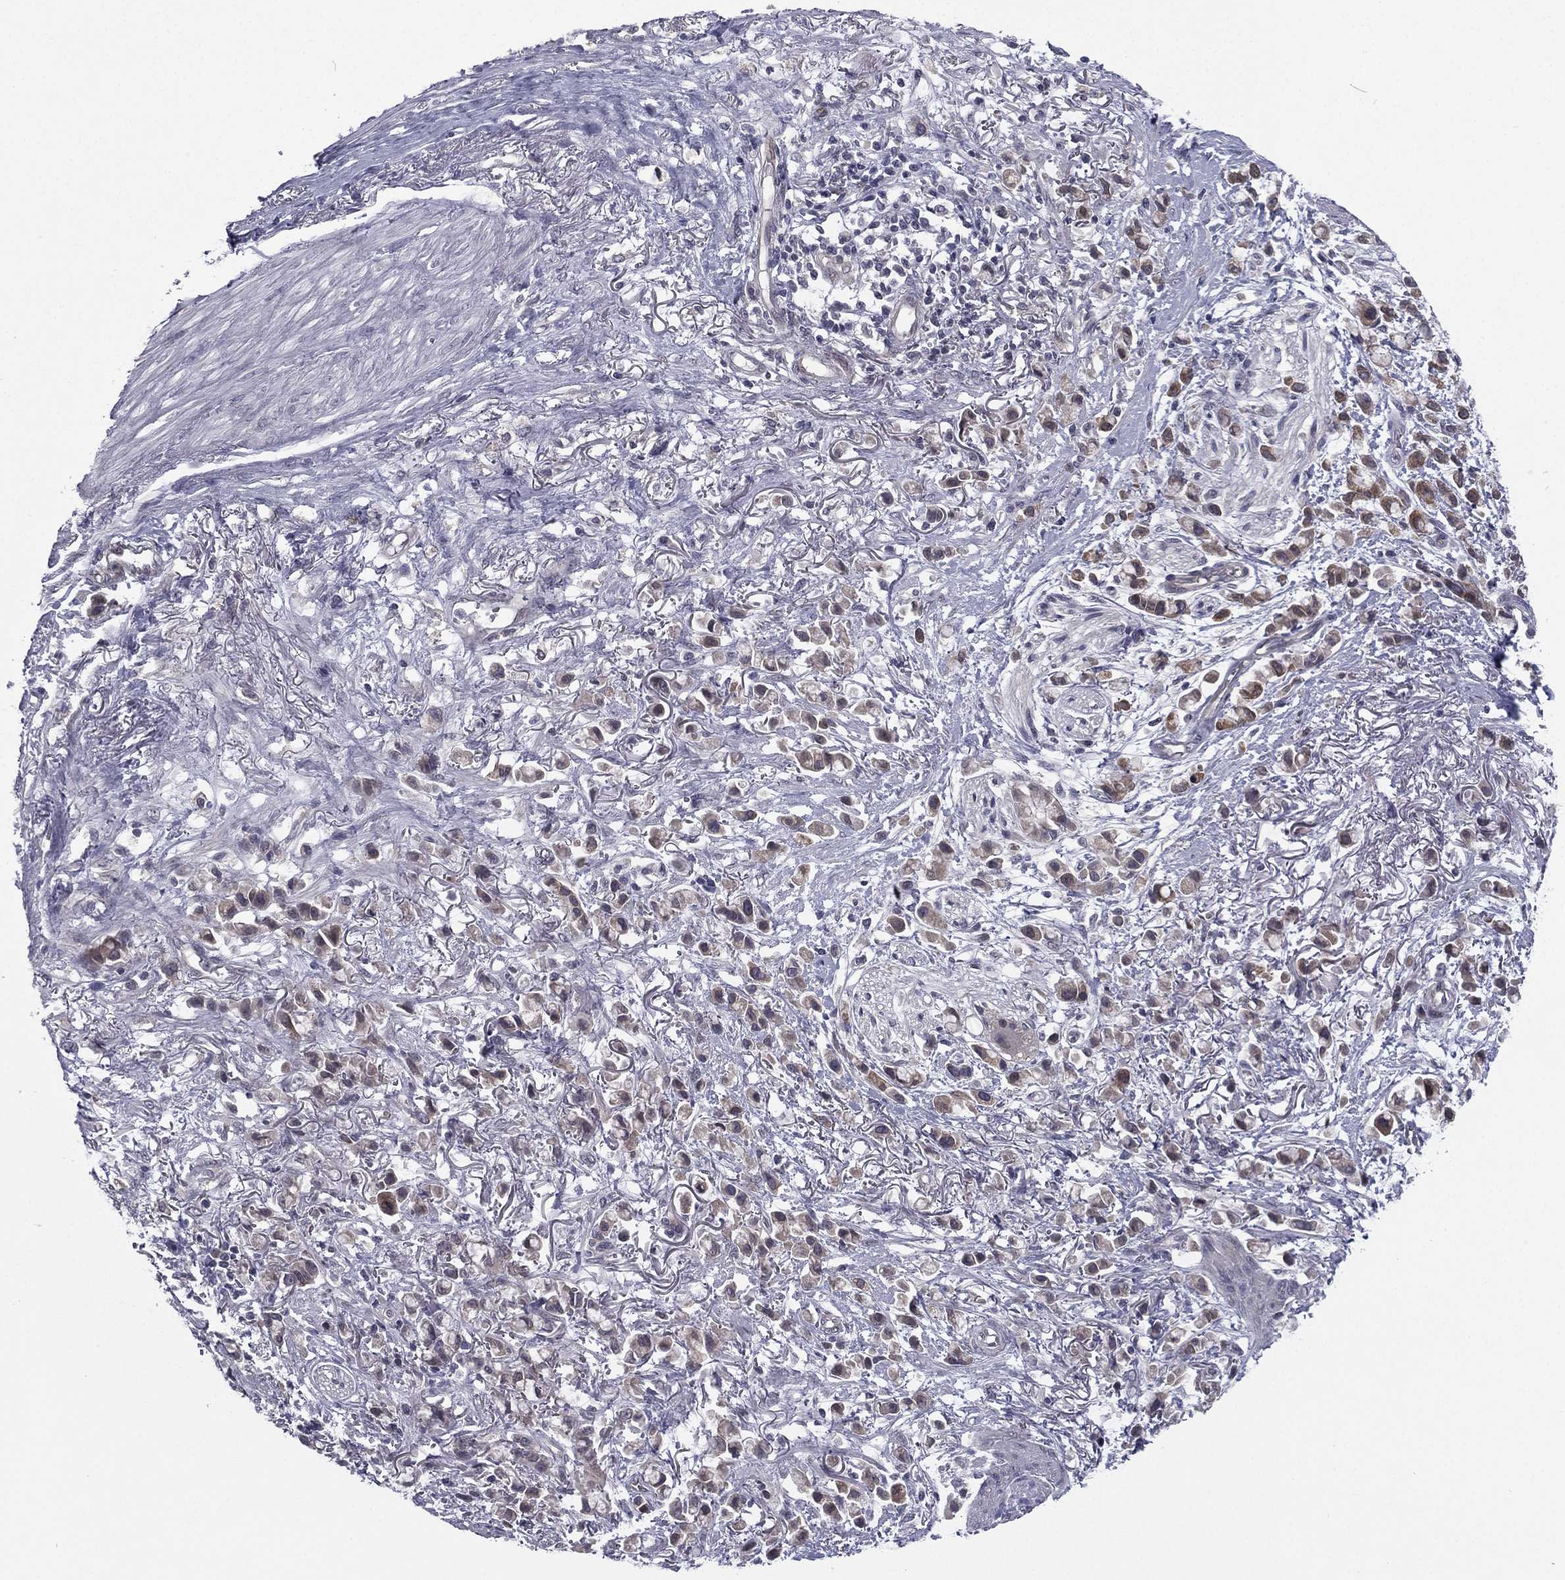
{"staining": {"intensity": "moderate", "quantity": "<25%", "location": "cytoplasmic/membranous"}, "tissue": "stomach cancer", "cell_type": "Tumor cells", "image_type": "cancer", "snomed": [{"axis": "morphology", "description": "Adenocarcinoma, NOS"}, {"axis": "topography", "description": "Stomach"}], "caption": "About <25% of tumor cells in adenocarcinoma (stomach) show moderate cytoplasmic/membranous protein staining as visualized by brown immunohistochemical staining.", "gene": "ACTRT2", "patient": {"sex": "female", "age": 81}}